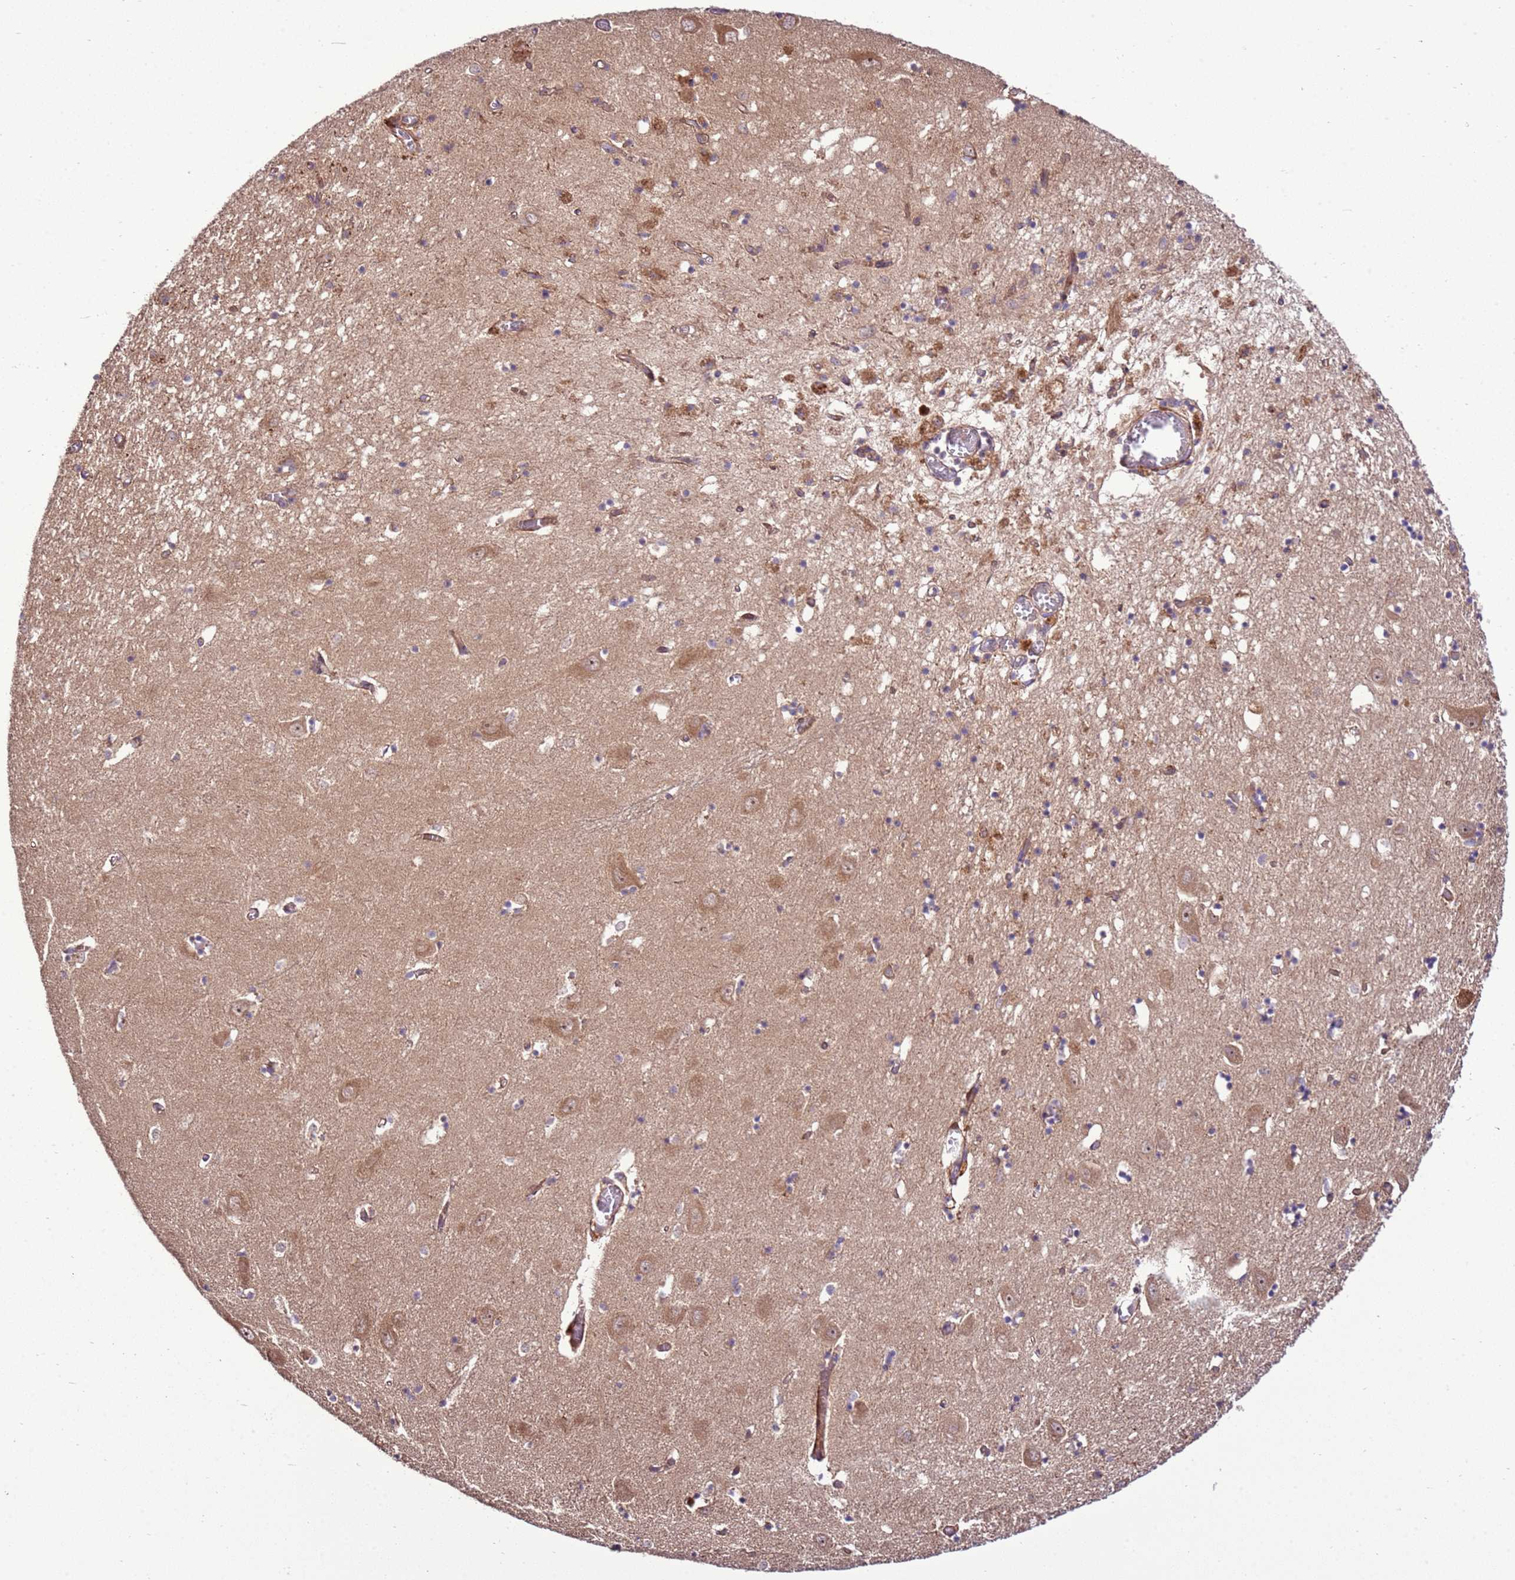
{"staining": {"intensity": "moderate", "quantity": "<25%", "location": "cytoplasmic/membranous"}, "tissue": "hippocampus", "cell_type": "Glial cells", "image_type": "normal", "snomed": [{"axis": "morphology", "description": "Normal tissue, NOS"}, {"axis": "topography", "description": "Hippocampus"}], "caption": "The photomicrograph exhibits staining of benign hippocampus, revealing moderate cytoplasmic/membranous protein staining (brown color) within glial cells.", "gene": "ZNF624", "patient": {"sex": "male", "age": 70}}